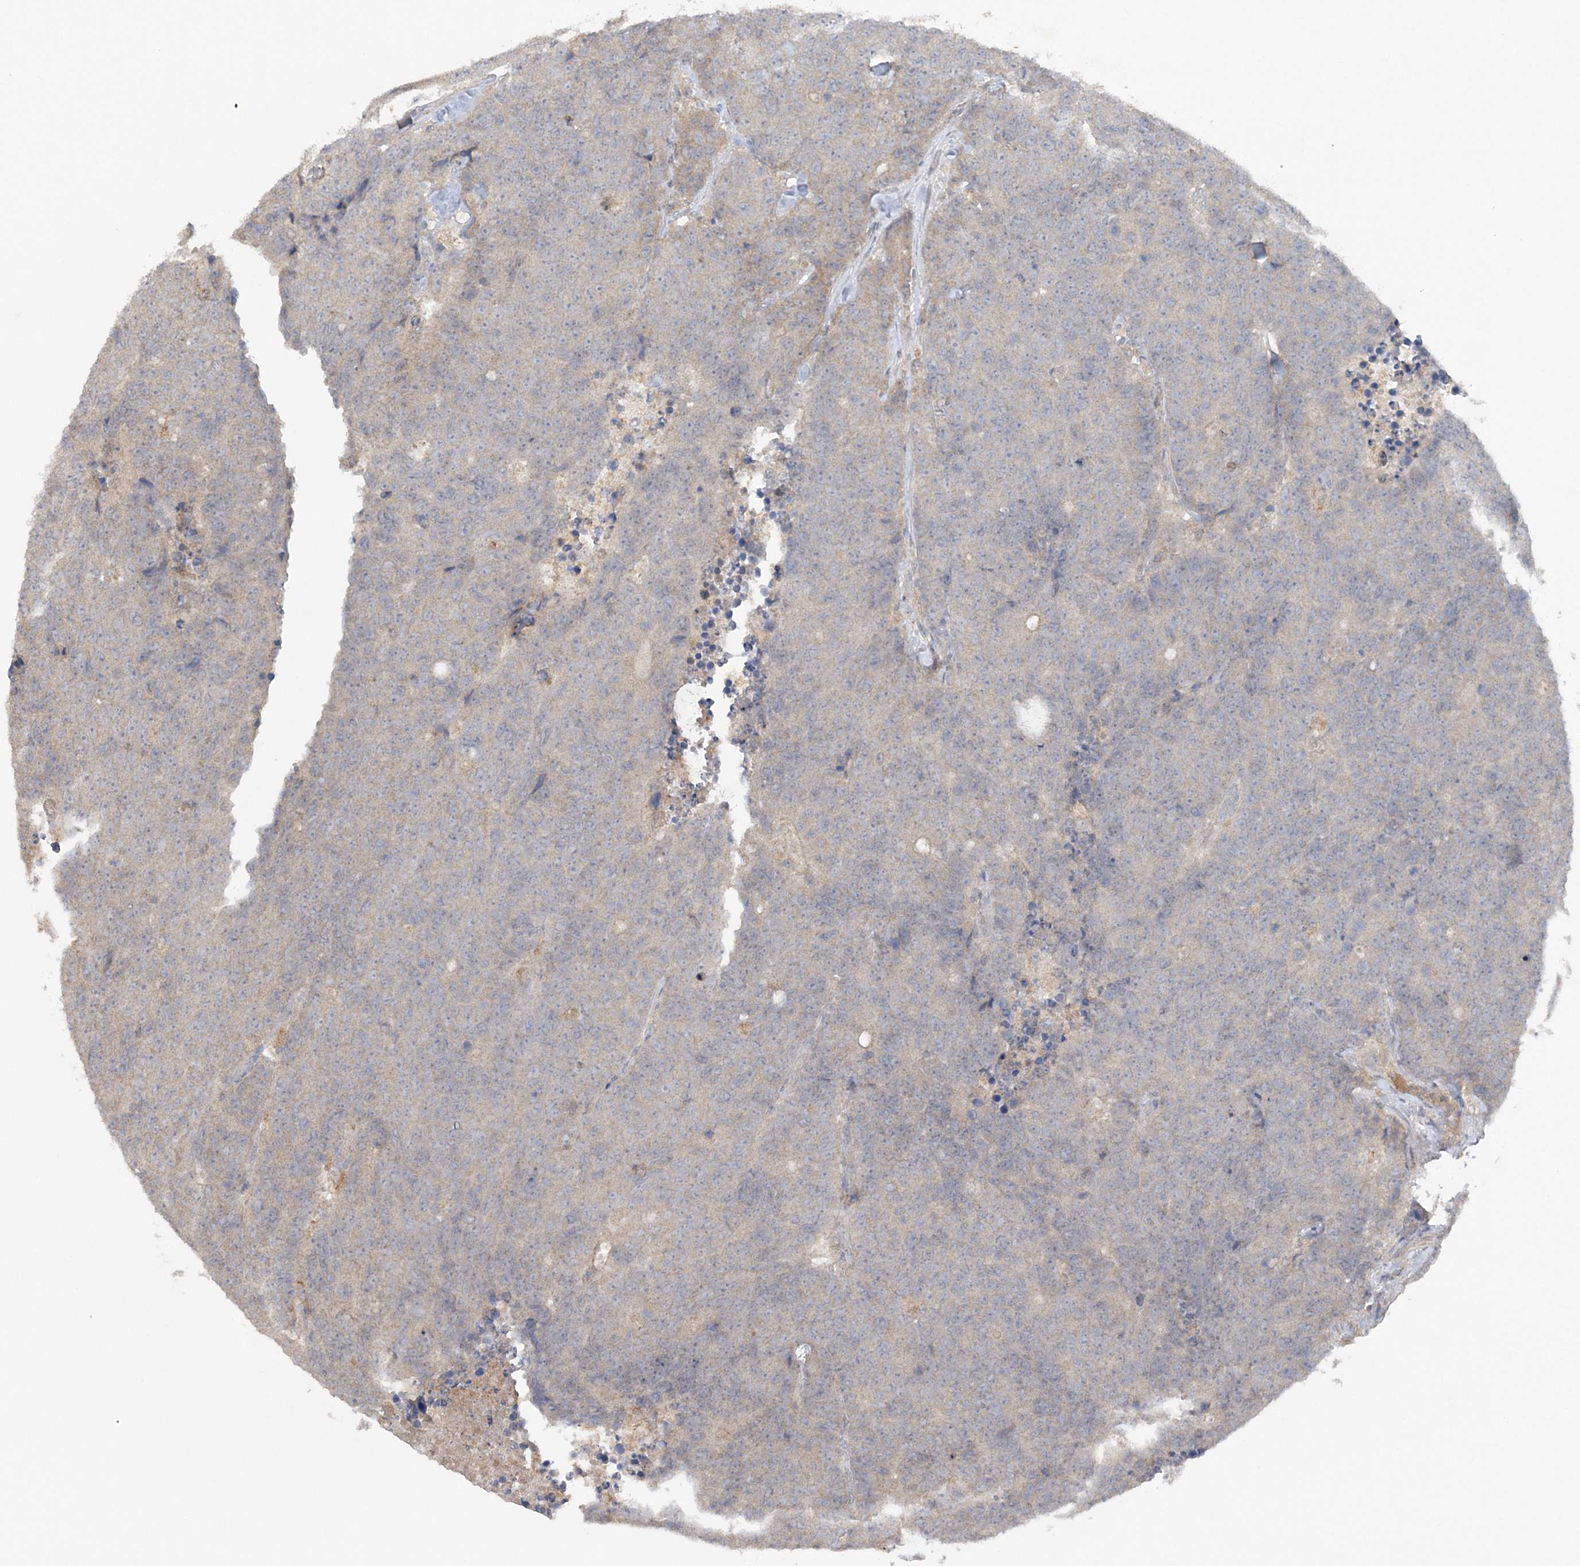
{"staining": {"intensity": "weak", "quantity": "<25%", "location": "cytoplasmic/membranous"}, "tissue": "colorectal cancer", "cell_type": "Tumor cells", "image_type": "cancer", "snomed": [{"axis": "morphology", "description": "Adenocarcinoma, NOS"}, {"axis": "topography", "description": "Colon"}], "caption": "This is a histopathology image of immunohistochemistry staining of colorectal cancer, which shows no expression in tumor cells. (Brightfield microscopy of DAB (3,3'-diaminobenzidine) immunohistochemistry at high magnification).", "gene": "C1RL", "patient": {"sex": "female", "age": 86}}